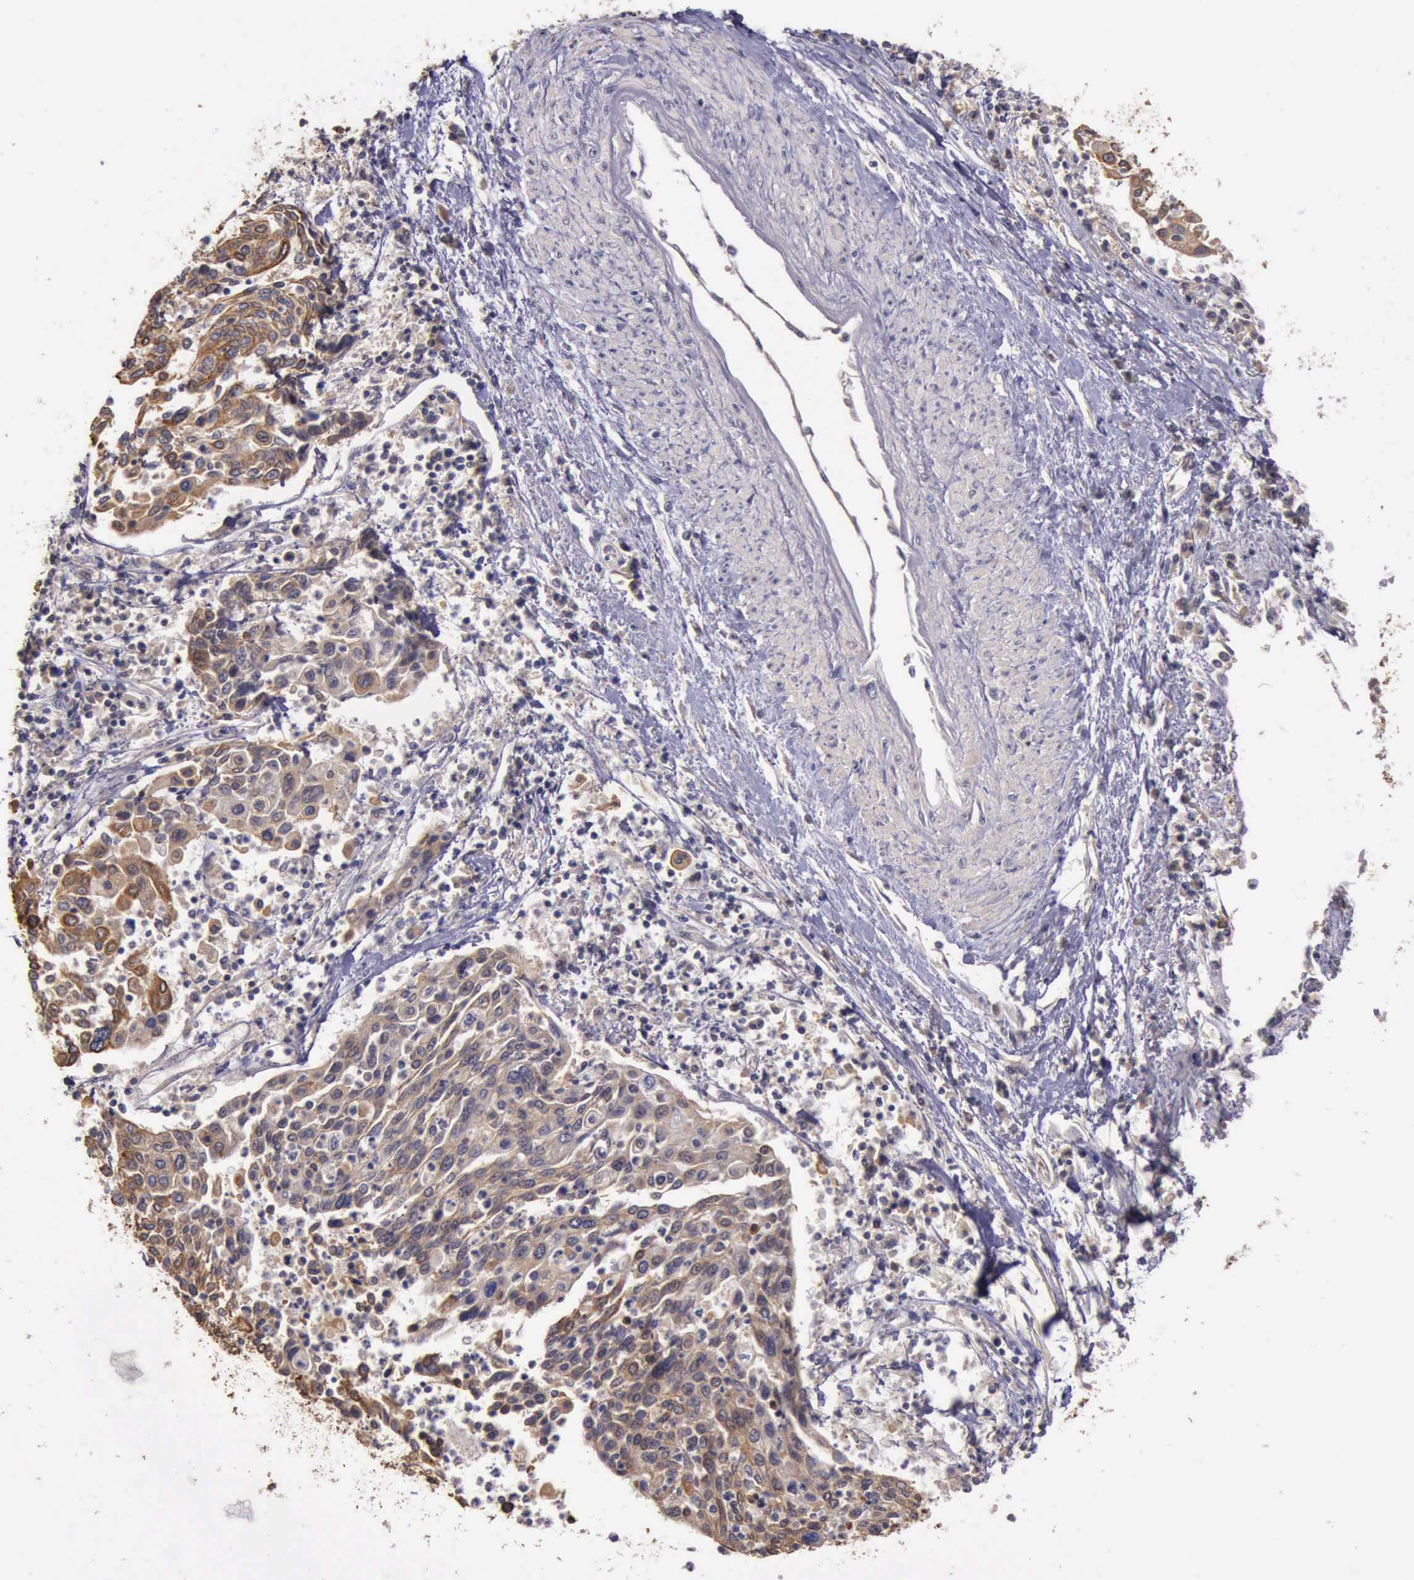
{"staining": {"intensity": "weak", "quantity": ">75%", "location": "cytoplasmic/membranous"}, "tissue": "cervical cancer", "cell_type": "Tumor cells", "image_type": "cancer", "snomed": [{"axis": "morphology", "description": "Squamous cell carcinoma, NOS"}, {"axis": "topography", "description": "Cervix"}], "caption": "Brown immunohistochemical staining in human cervical cancer reveals weak cytoplasmic/membranous positivity in about >75% of tumor cells. (Stains: DAB in brown, nuclei in blue, Microscopy: brightfield microscopy at high magnification).", "gene": "RAB39B", "patient": {"sex": "female", "age": 40}}